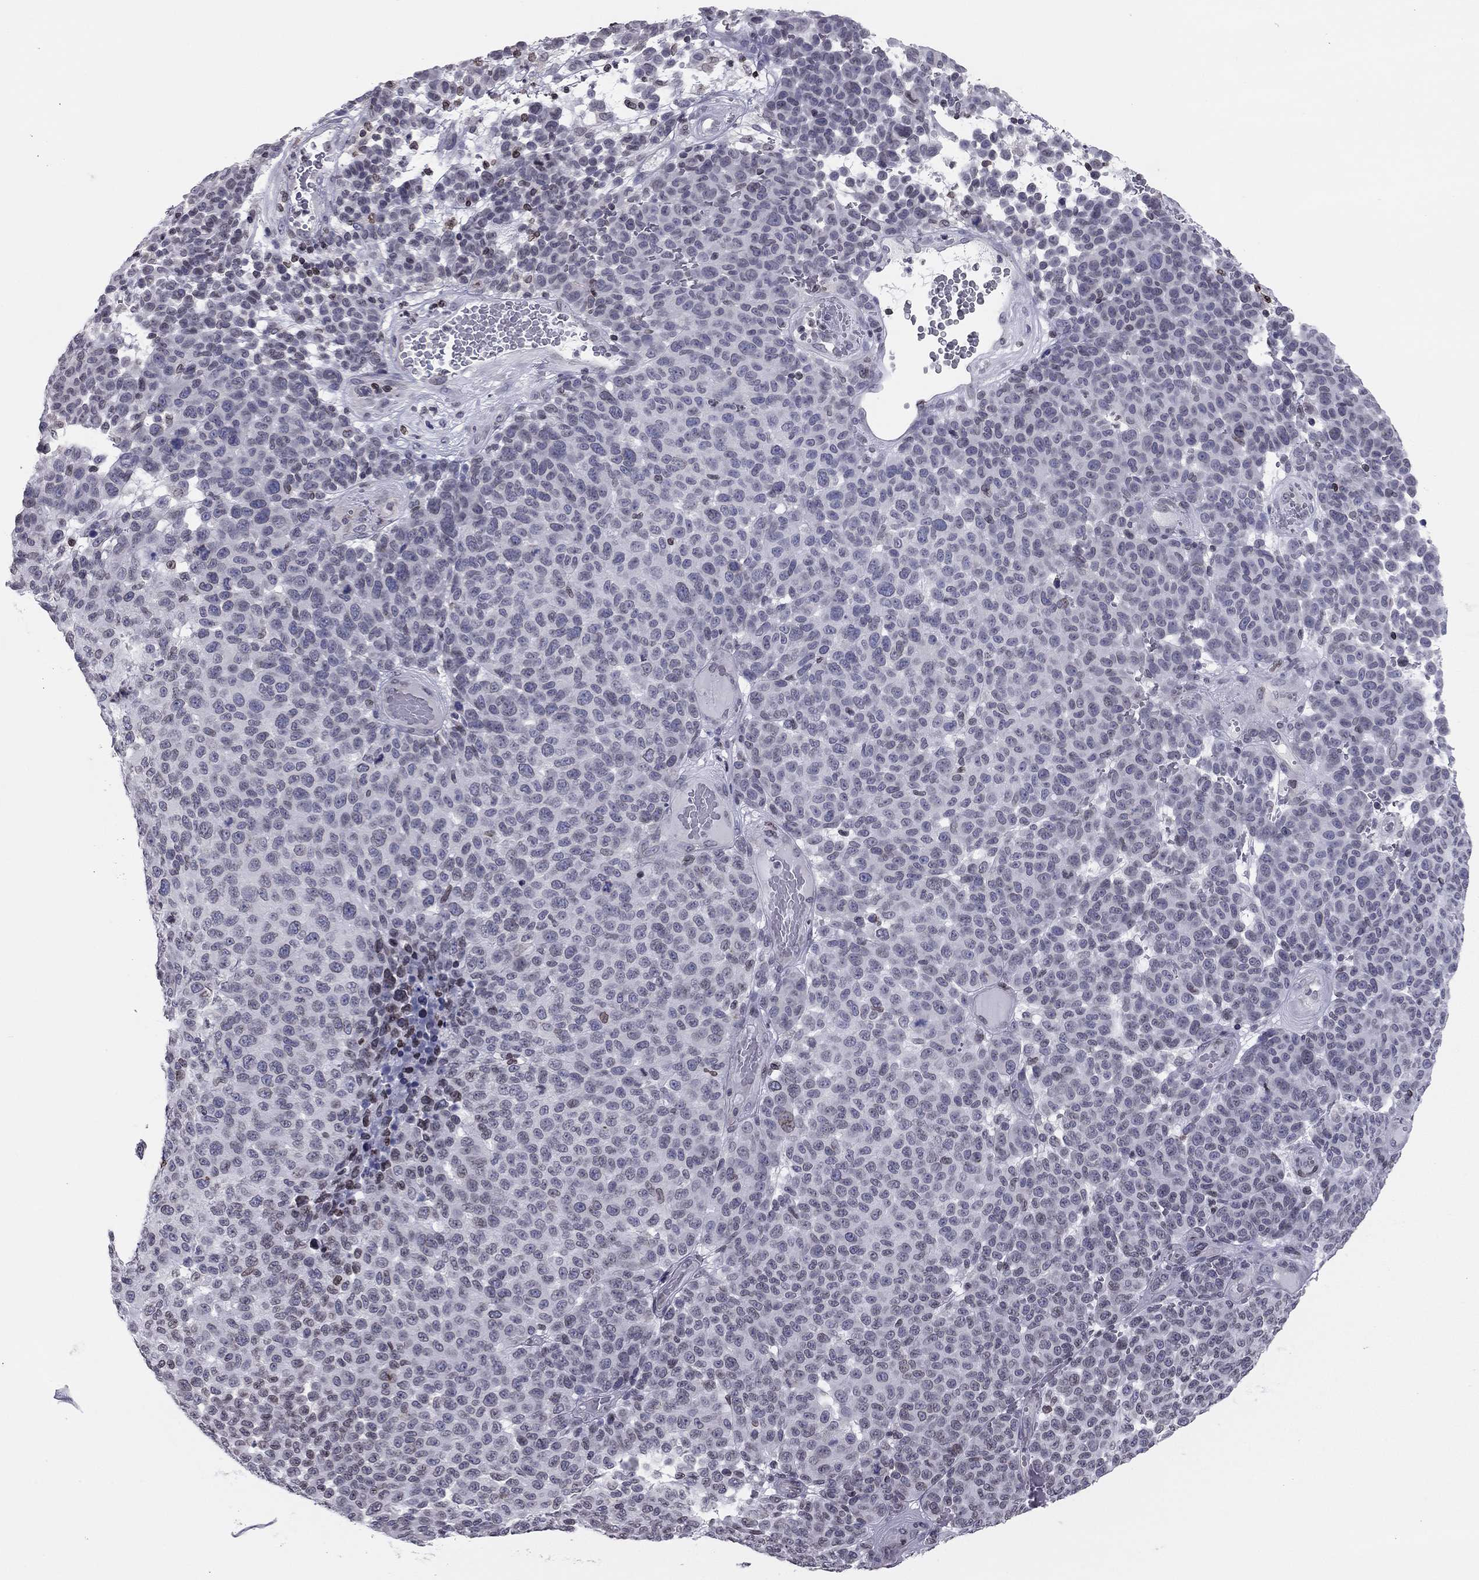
{"staining": {"intensity": "negative", "quantity": "none", "location": "none"}, "tissue": "melanoma", "cell_type": "Tumor cells", "image_type": "cancer", "snomed": [{"axis": "morphology", "description": "Malignant melanoma, NOS"}, {"axis": "topography", "description": "Skin"}], "caption": "An IHC photomicrograph of melanoma is shown. There is no staining in tumor cells of melanoma. (DAB immunohistochemistry, high magnification).", "gene": "ESPL1", "patient": {"sex": "male", "age": 59}}